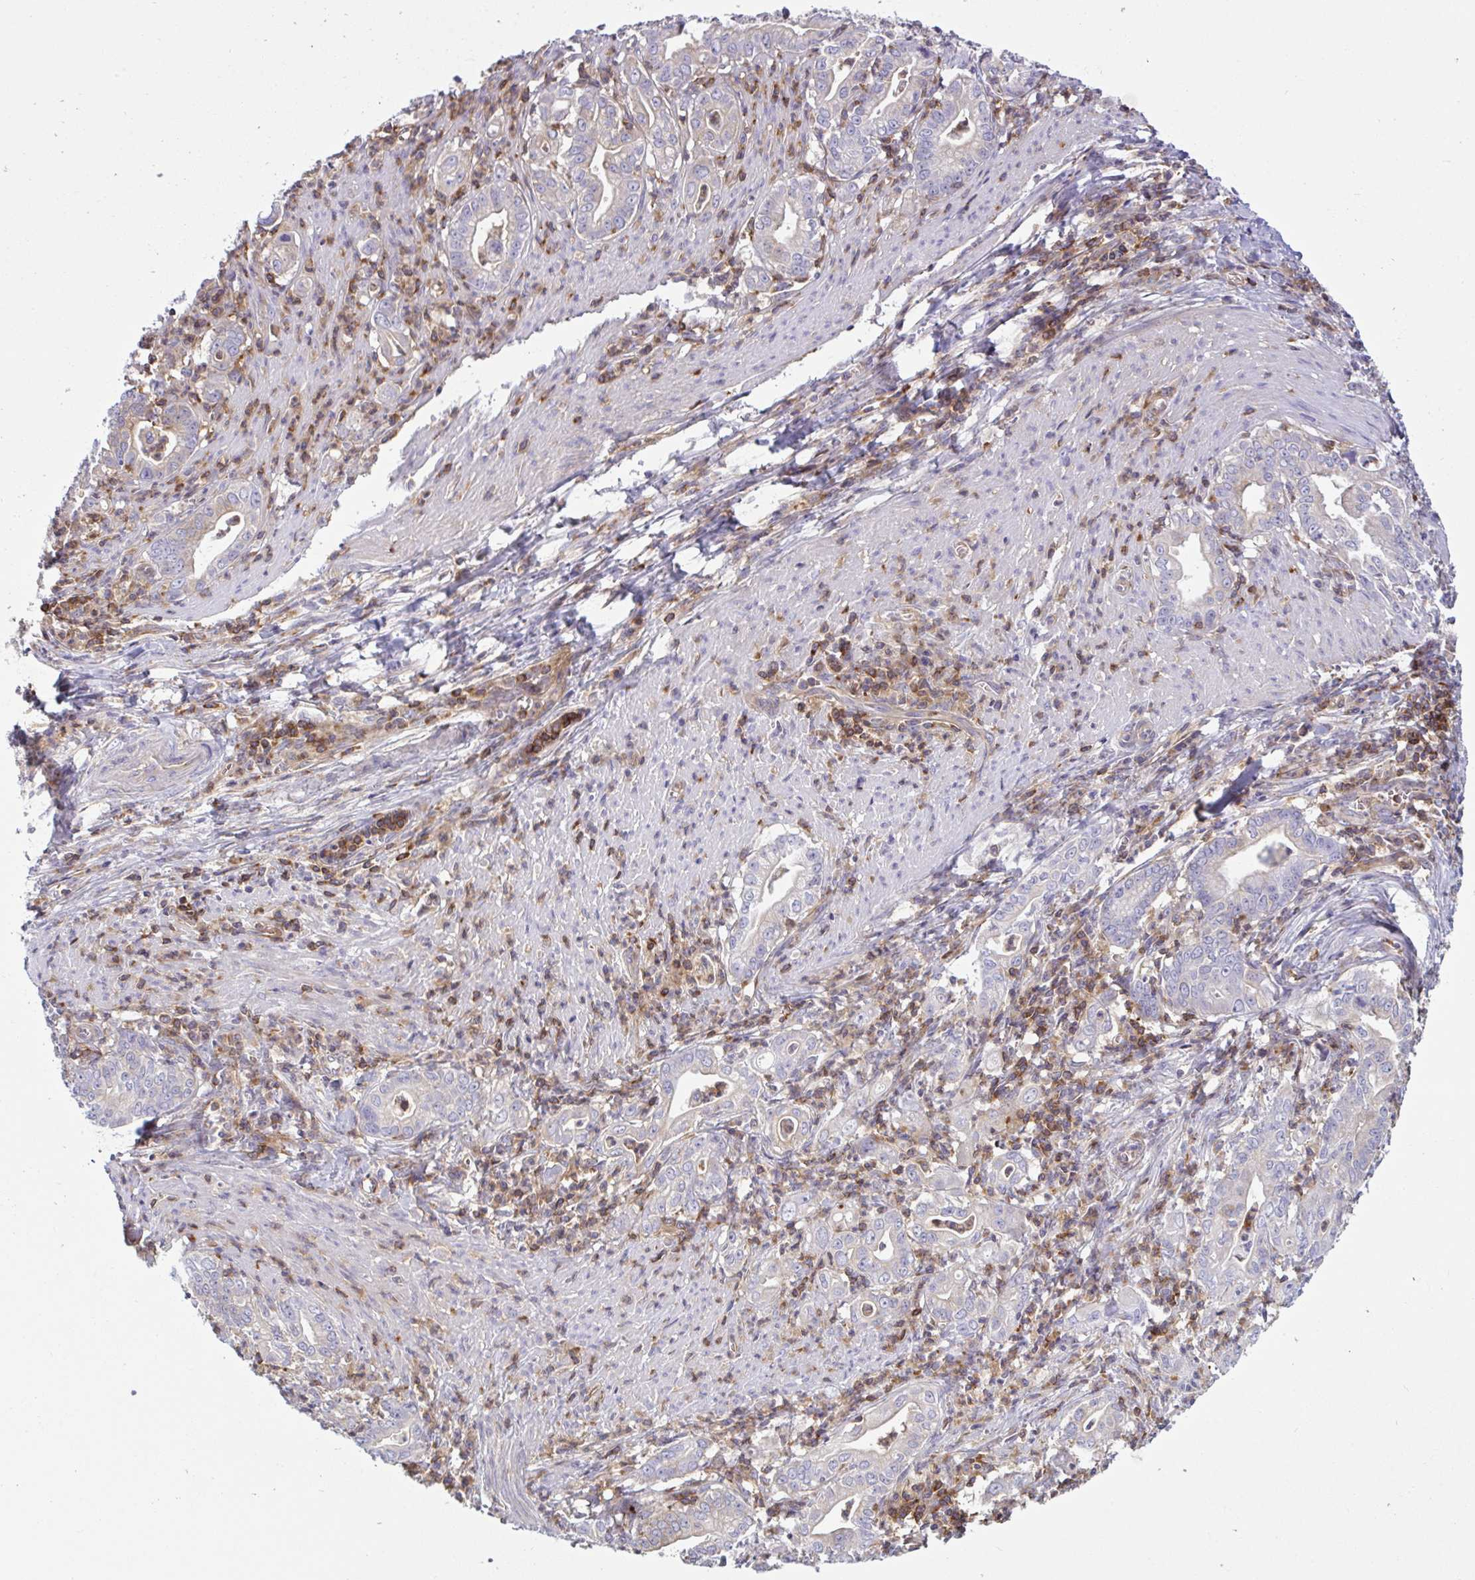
{"staining": {"intensity": "negative", "quantity": "none", "location": "none"}, "tissue": "stomach cancer", "cell_type": "Tumor cells", "image_type": "cancer", "snomed": [{"axis": "morphology", "description": "Adenocarcinoma, NOS"}, {"axis": "topography", "description": "Stomach, upper"}], "caption": "Tumor cells are negative for protein expression in human stomach cancer. (DAB (3,3'-diaminobenzidine) immunohistochemistry (IHC) with hematoxylin counter stain).", "gene": "TSC22D3", "patient": {"sex": "female", "age": 79}}